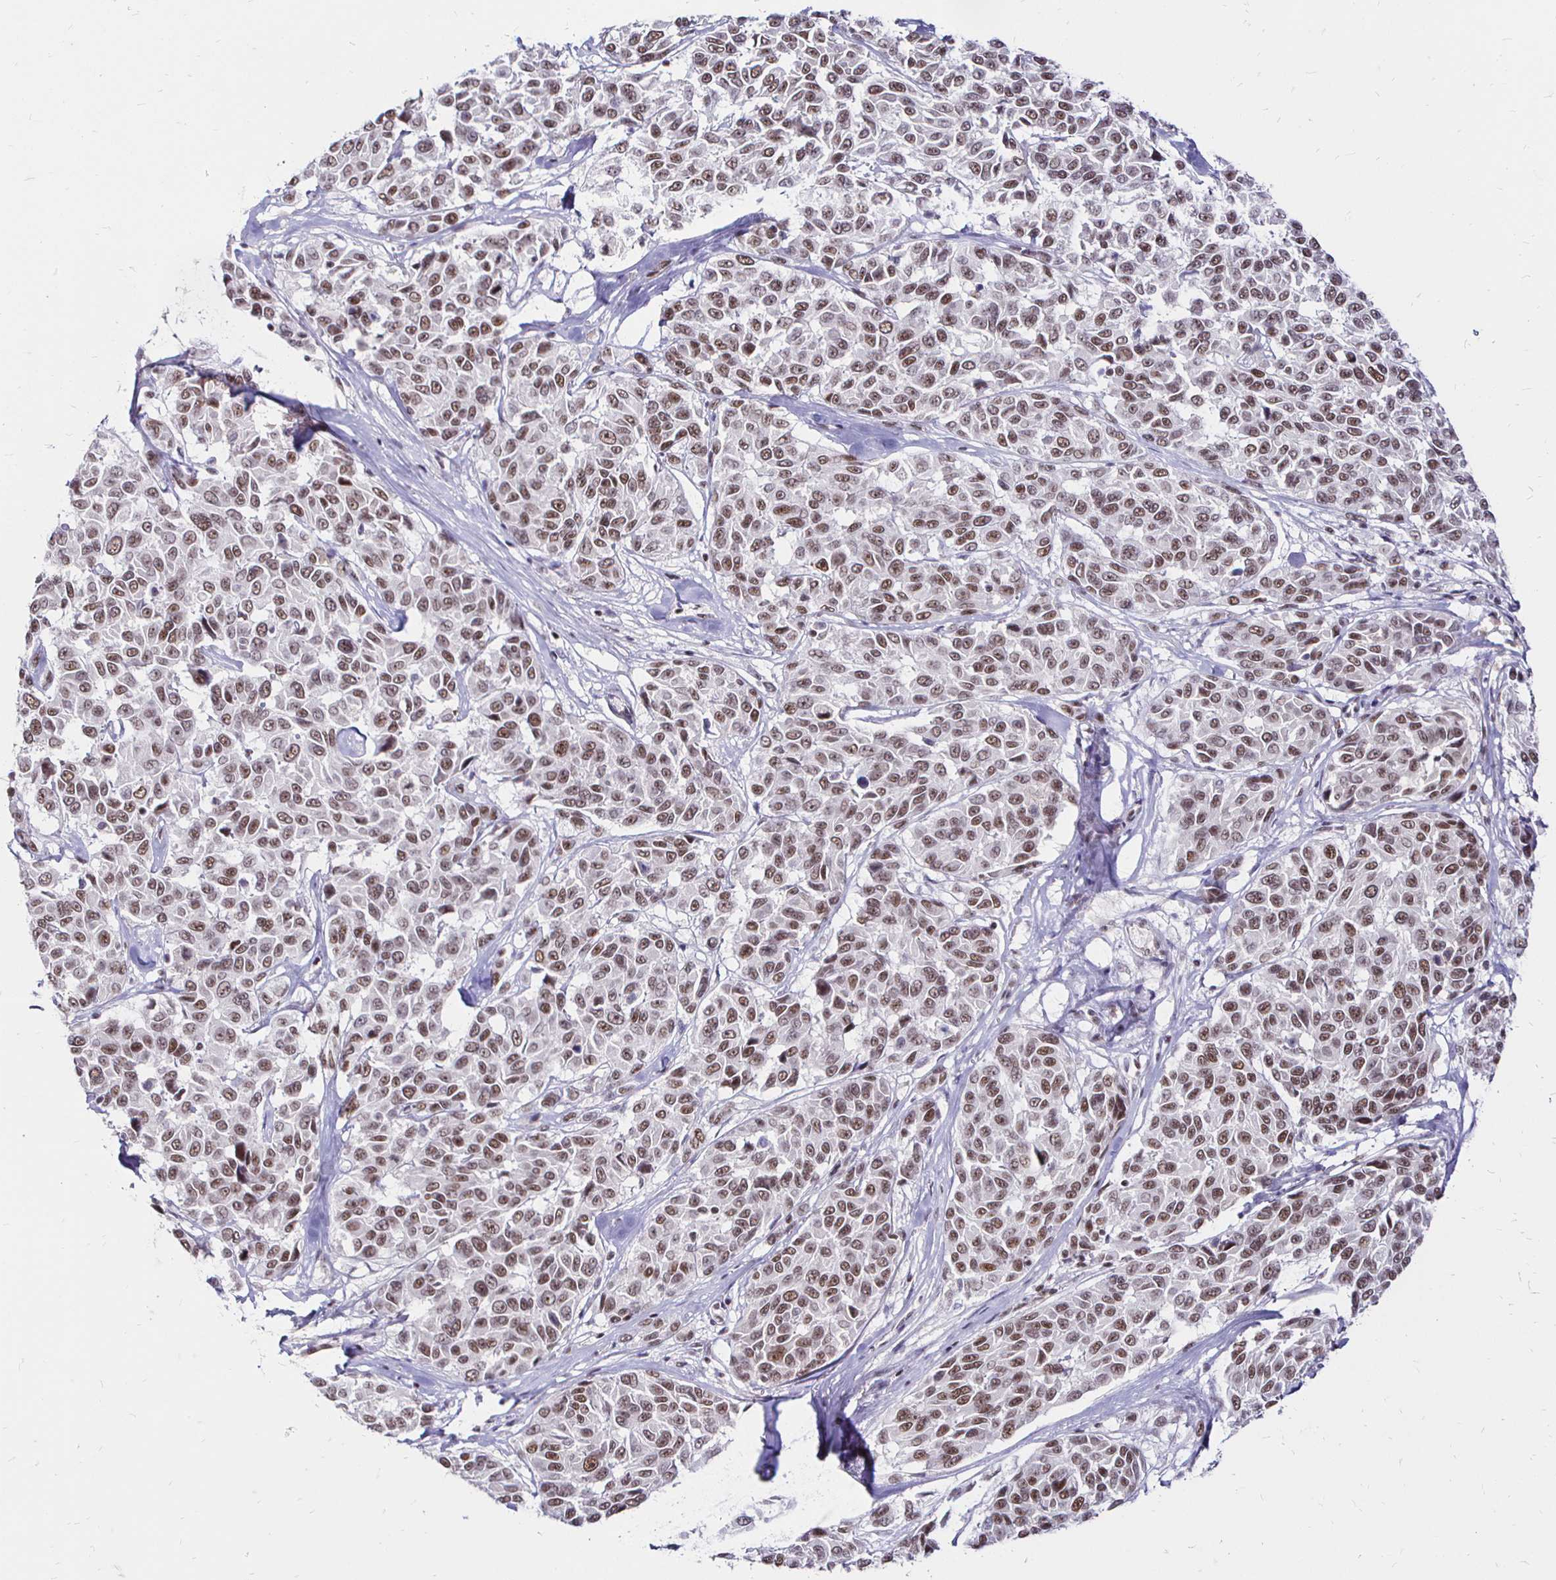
{"staining": {"intensity": "moderate", "quantity": ">75%", "location": "nuclear"}, "tissue": "melanoma", "cell_type": "Tumor cells", "image_type": "cancer", "snomed": [{"axis": "morphology", "description": "Malignant melanoma, NOS"}, {"axis": "topography", "description": "Skin"}], "caption": "DAB immunohistochemical staining of human melanoma reveals moderate nuclear protein staining in approximately >75% of tumor cells.", "gene": "SIN3A", "patient": {"sex": "female", "age": 66}}